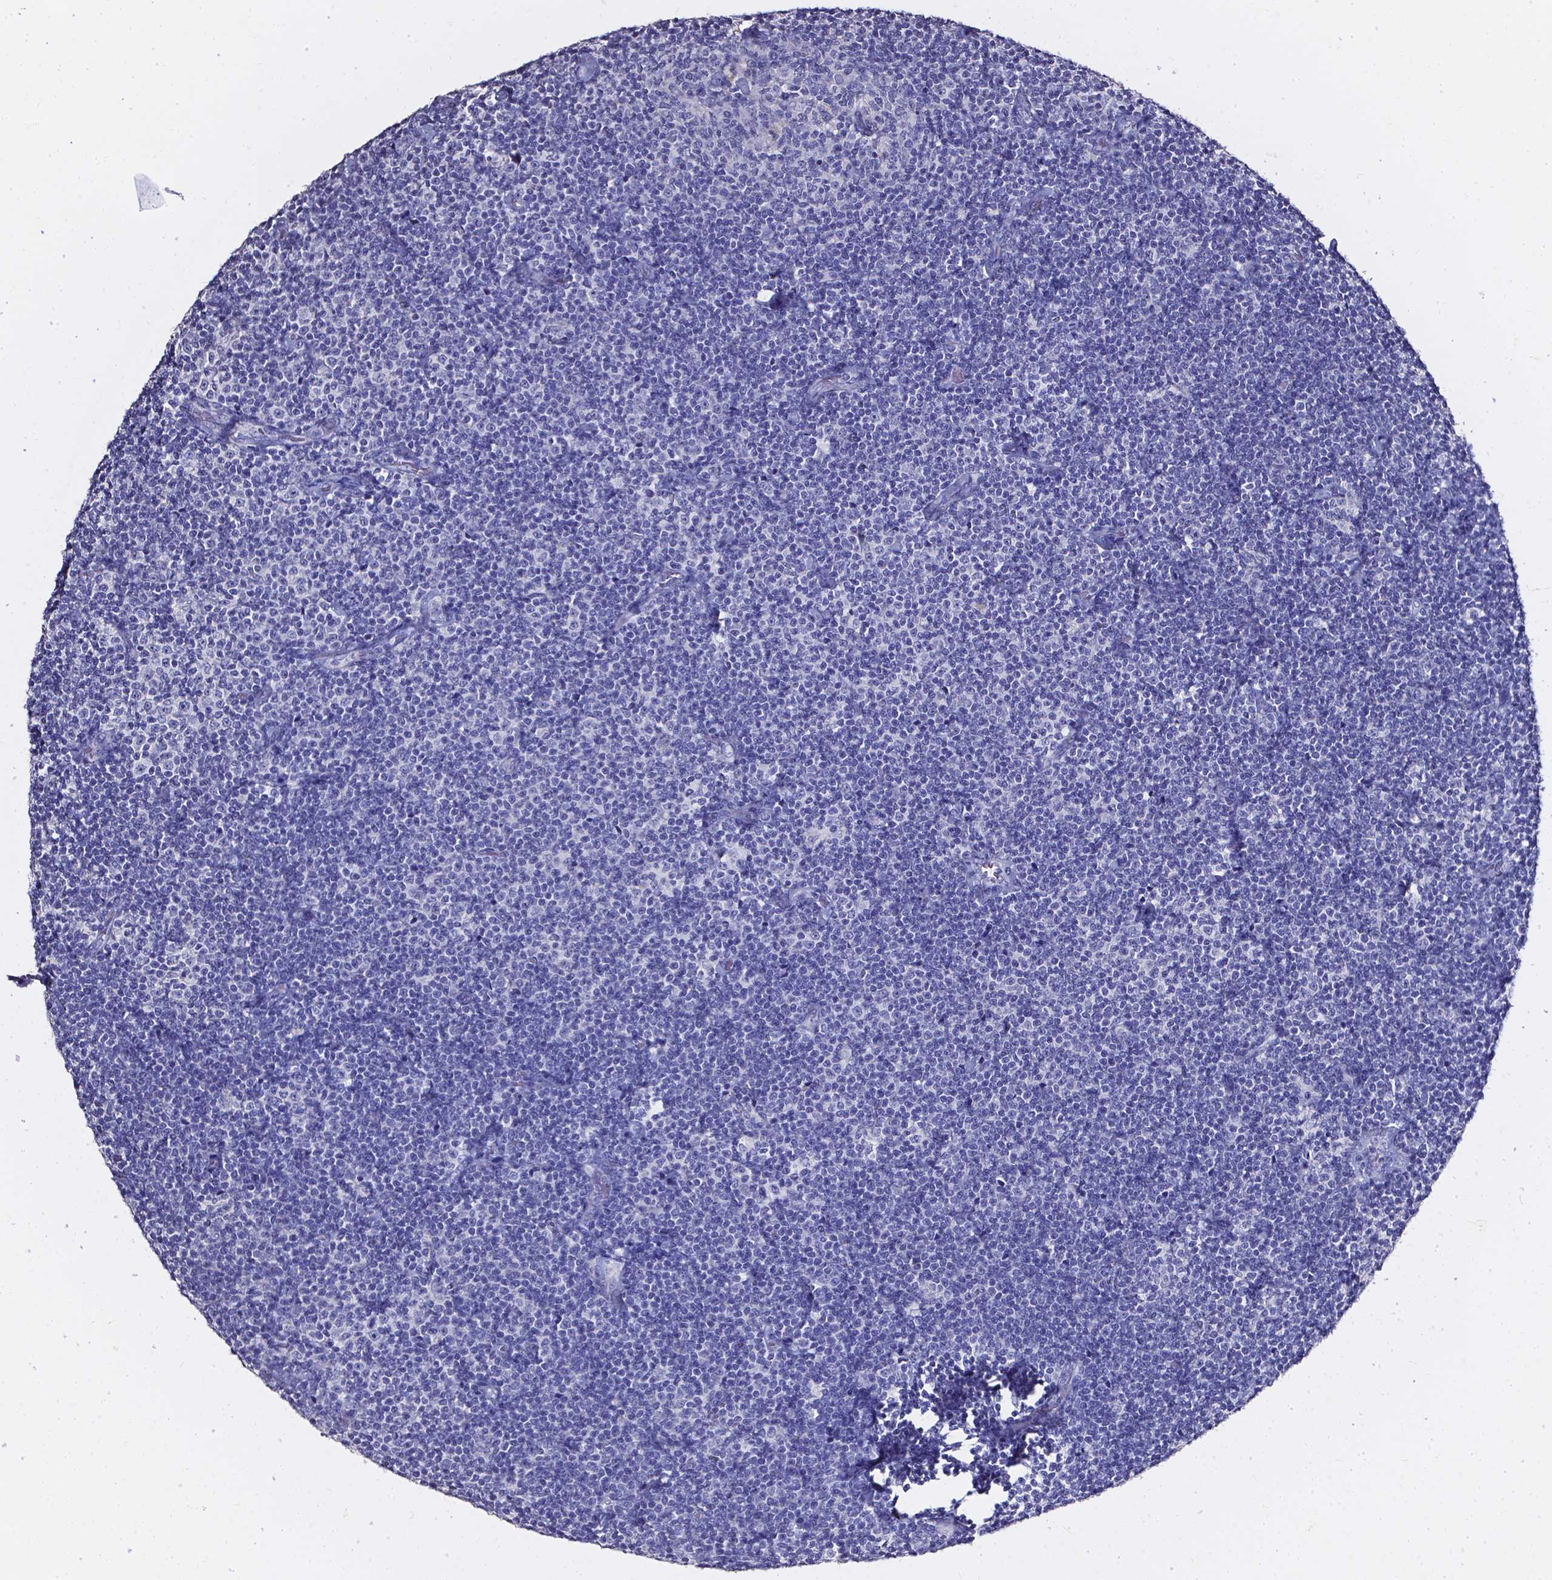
{"staining": {"intensity": "negative", "quantity": "none", "location": "none"}, "tissue": "lymphoma", "cell_type": "Tumor cells", "image_type": "cancer", "snomed": [{"axis": "morphology", "description": "Malignant lymphoma, non-Hodgkin's type, Low grade"}, {"axis": "topography", "description": "Lymph node"}], "caption": "Histopathology image shows no significant protein staining in tumor cells of malignant lymphoma, non-Hodgkin's type (low-grade).", "gene": "AKR1B10", "patient": {"sex": "male", "age": 81}}